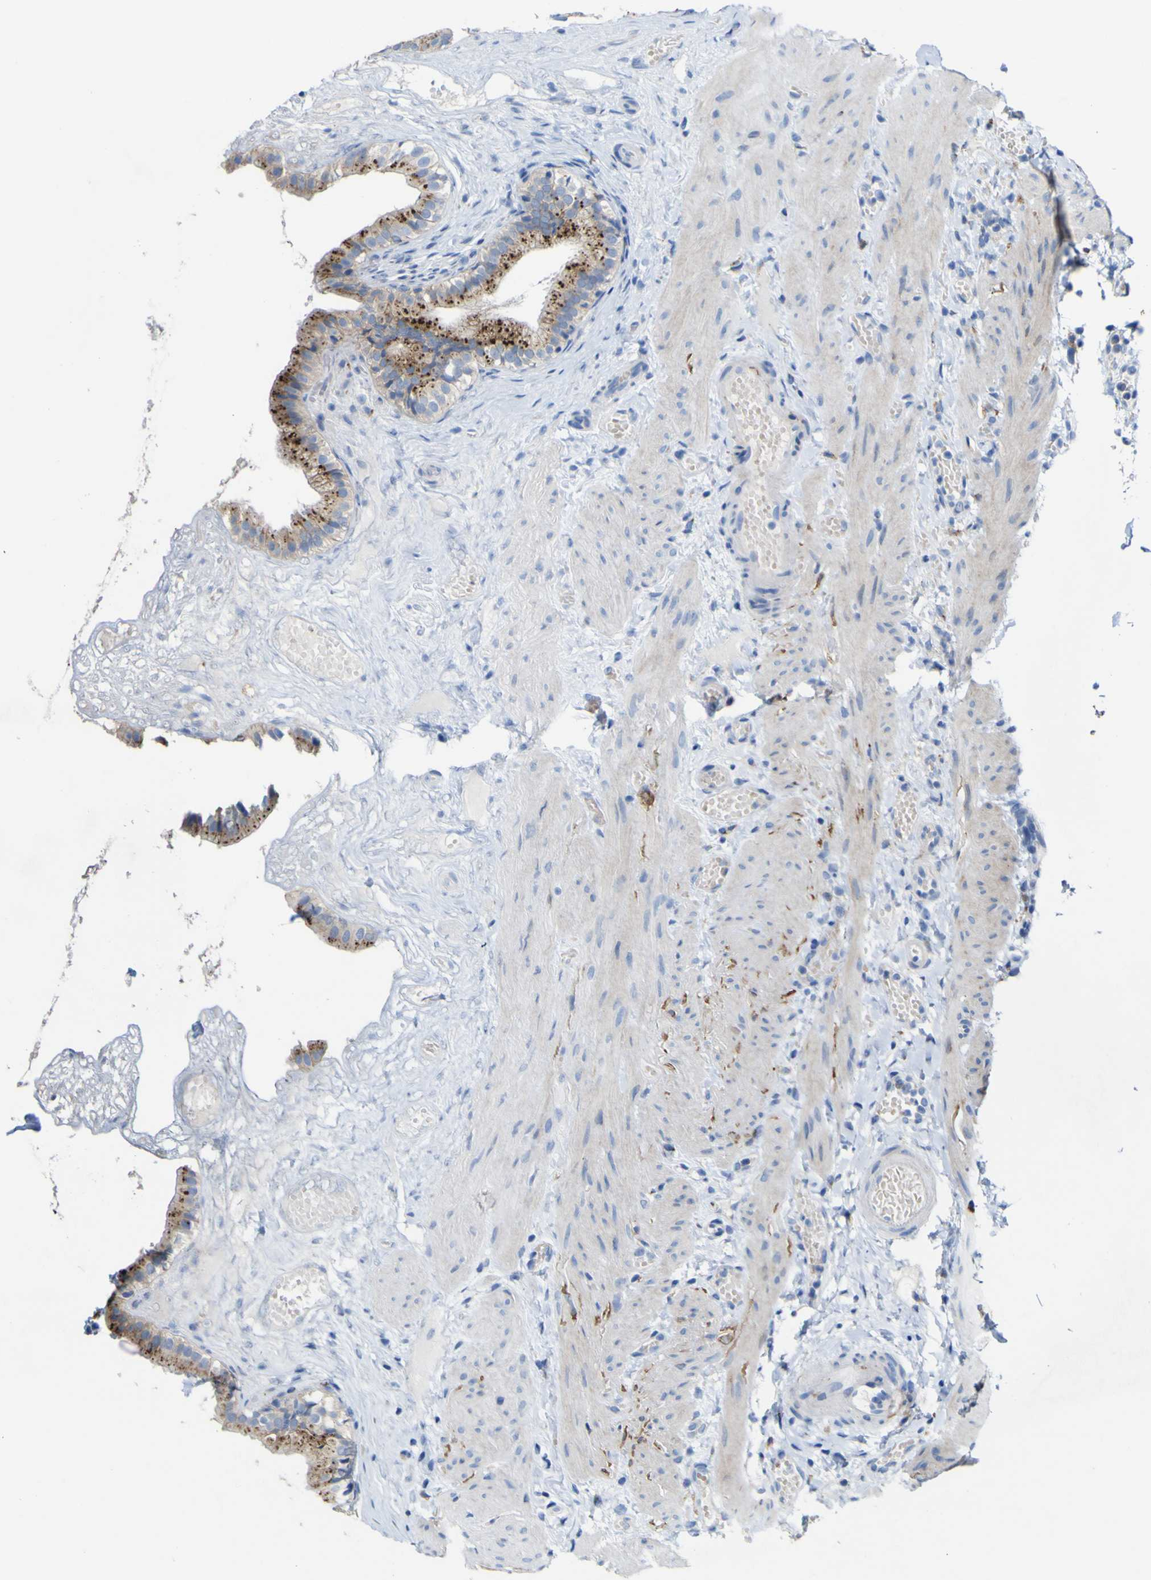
{"staining": {"intensity": "strong", "quantity": ">75%", "location": "cytoplasmic/membranous"}, "tissue": "gallbladder", "cell_type": "Glandular cells", "image_type": "normal", "snomed": [{"axis": "morphology", "description": "Normal tissue, NOS"}, {"axis": "topography", "description": "Gallbladder"}], "caption": "Strong cytoplasmic/membranous protein expression is identified in about >75% of glandular cells in gallbladder. The staining is performed using DAB (3,3'-diaminobenzidine) brown chromogen to label protein expression. The nuclei are counter-stained blue using hematoxylin.", "gene": "PTPRF", "patient": {"sex": "female", "age": 26}}